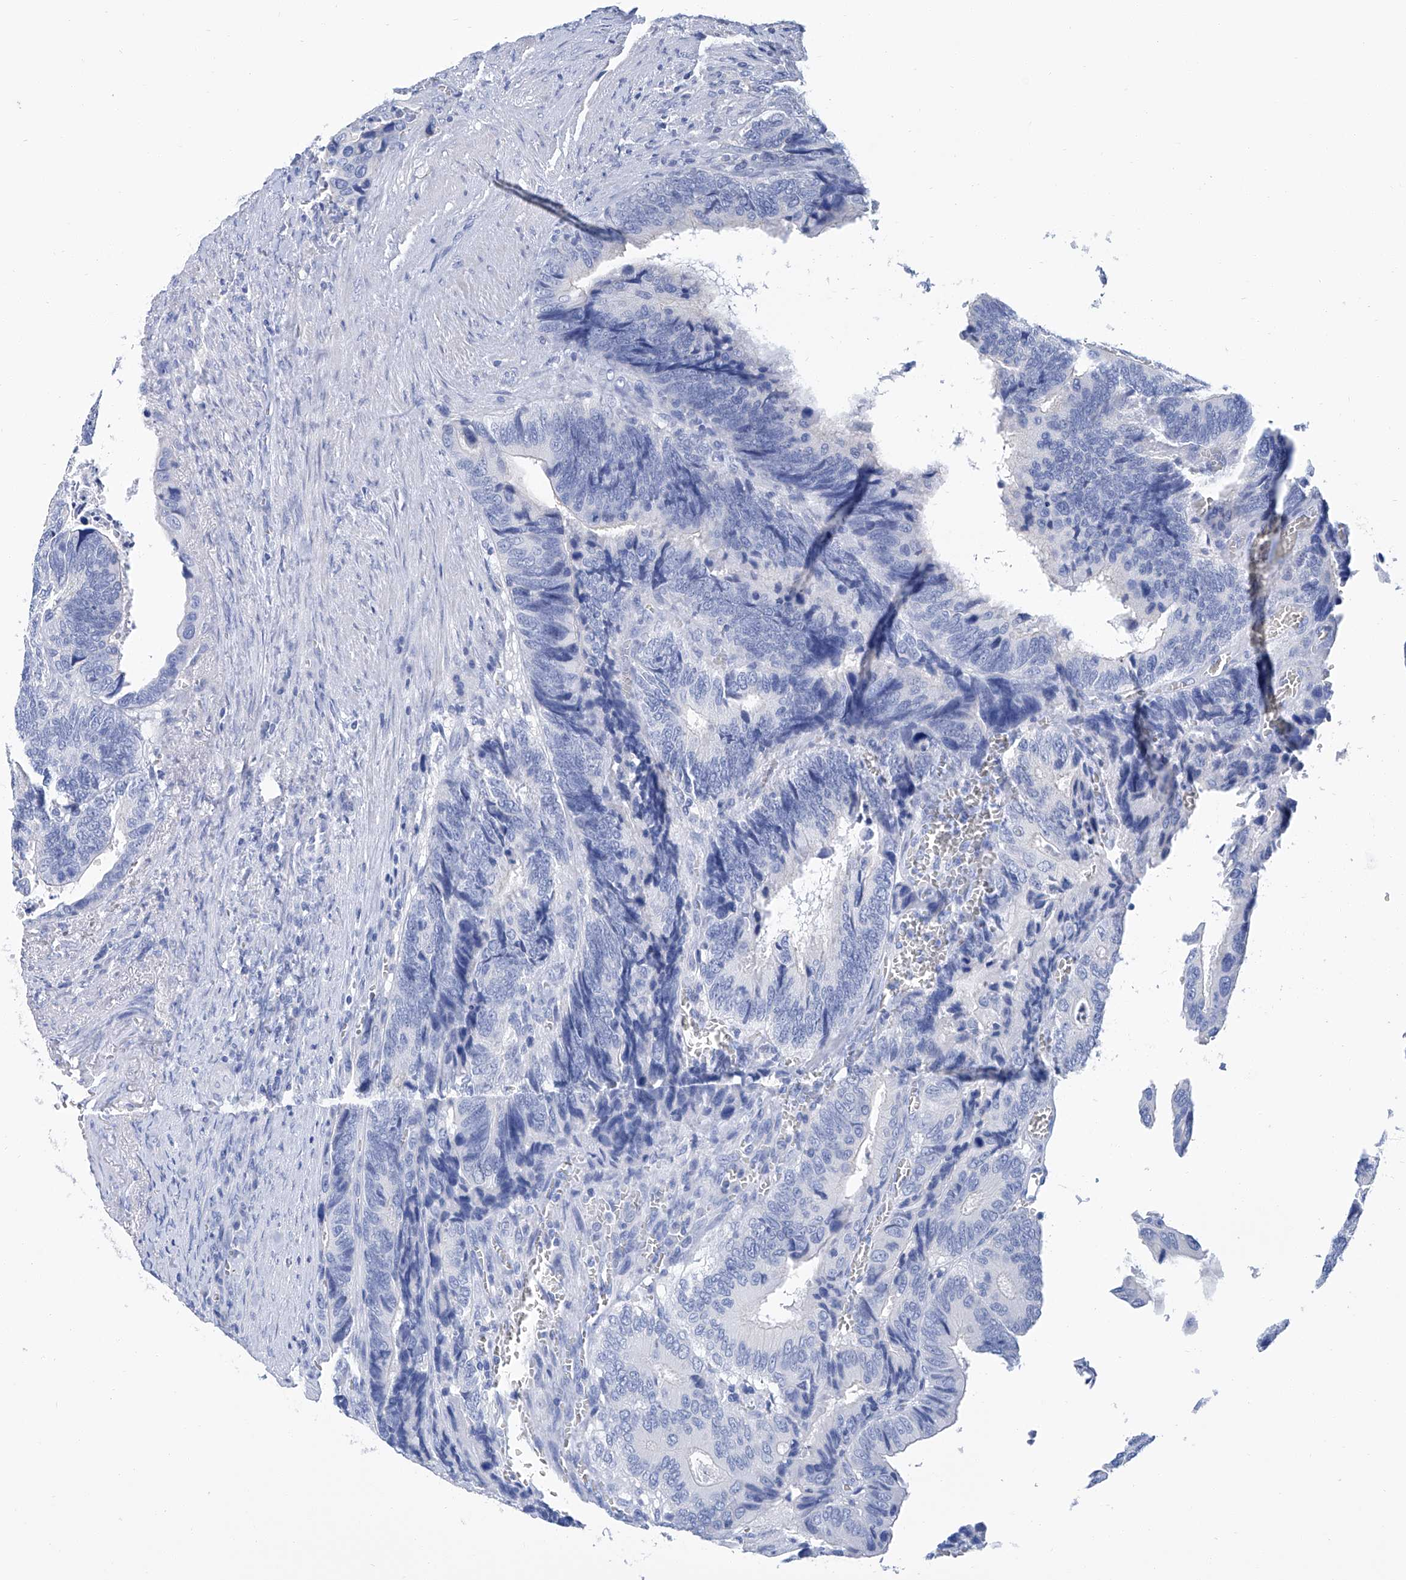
{"staining": {"intensity": "negative", "quantity": "none", "location": "none"}, "tissue": "colorectal cancer", "cell_type": "Tumor cells", "image_type": "cancer", "snomed": [{"axis": "morphology", "description": "Adenocarcinoma, NOS"}, {"axis": "topography", "description": "Colon"}], "caption": "A histopathology image of human colorectal cancer (adenocarcinoma) is negative for staining in tumor cells. (Brightfield microscopy of DAB IHC at high magnification).", "gene": "GPT", "patient": {"sex": "male", "age": 72}}